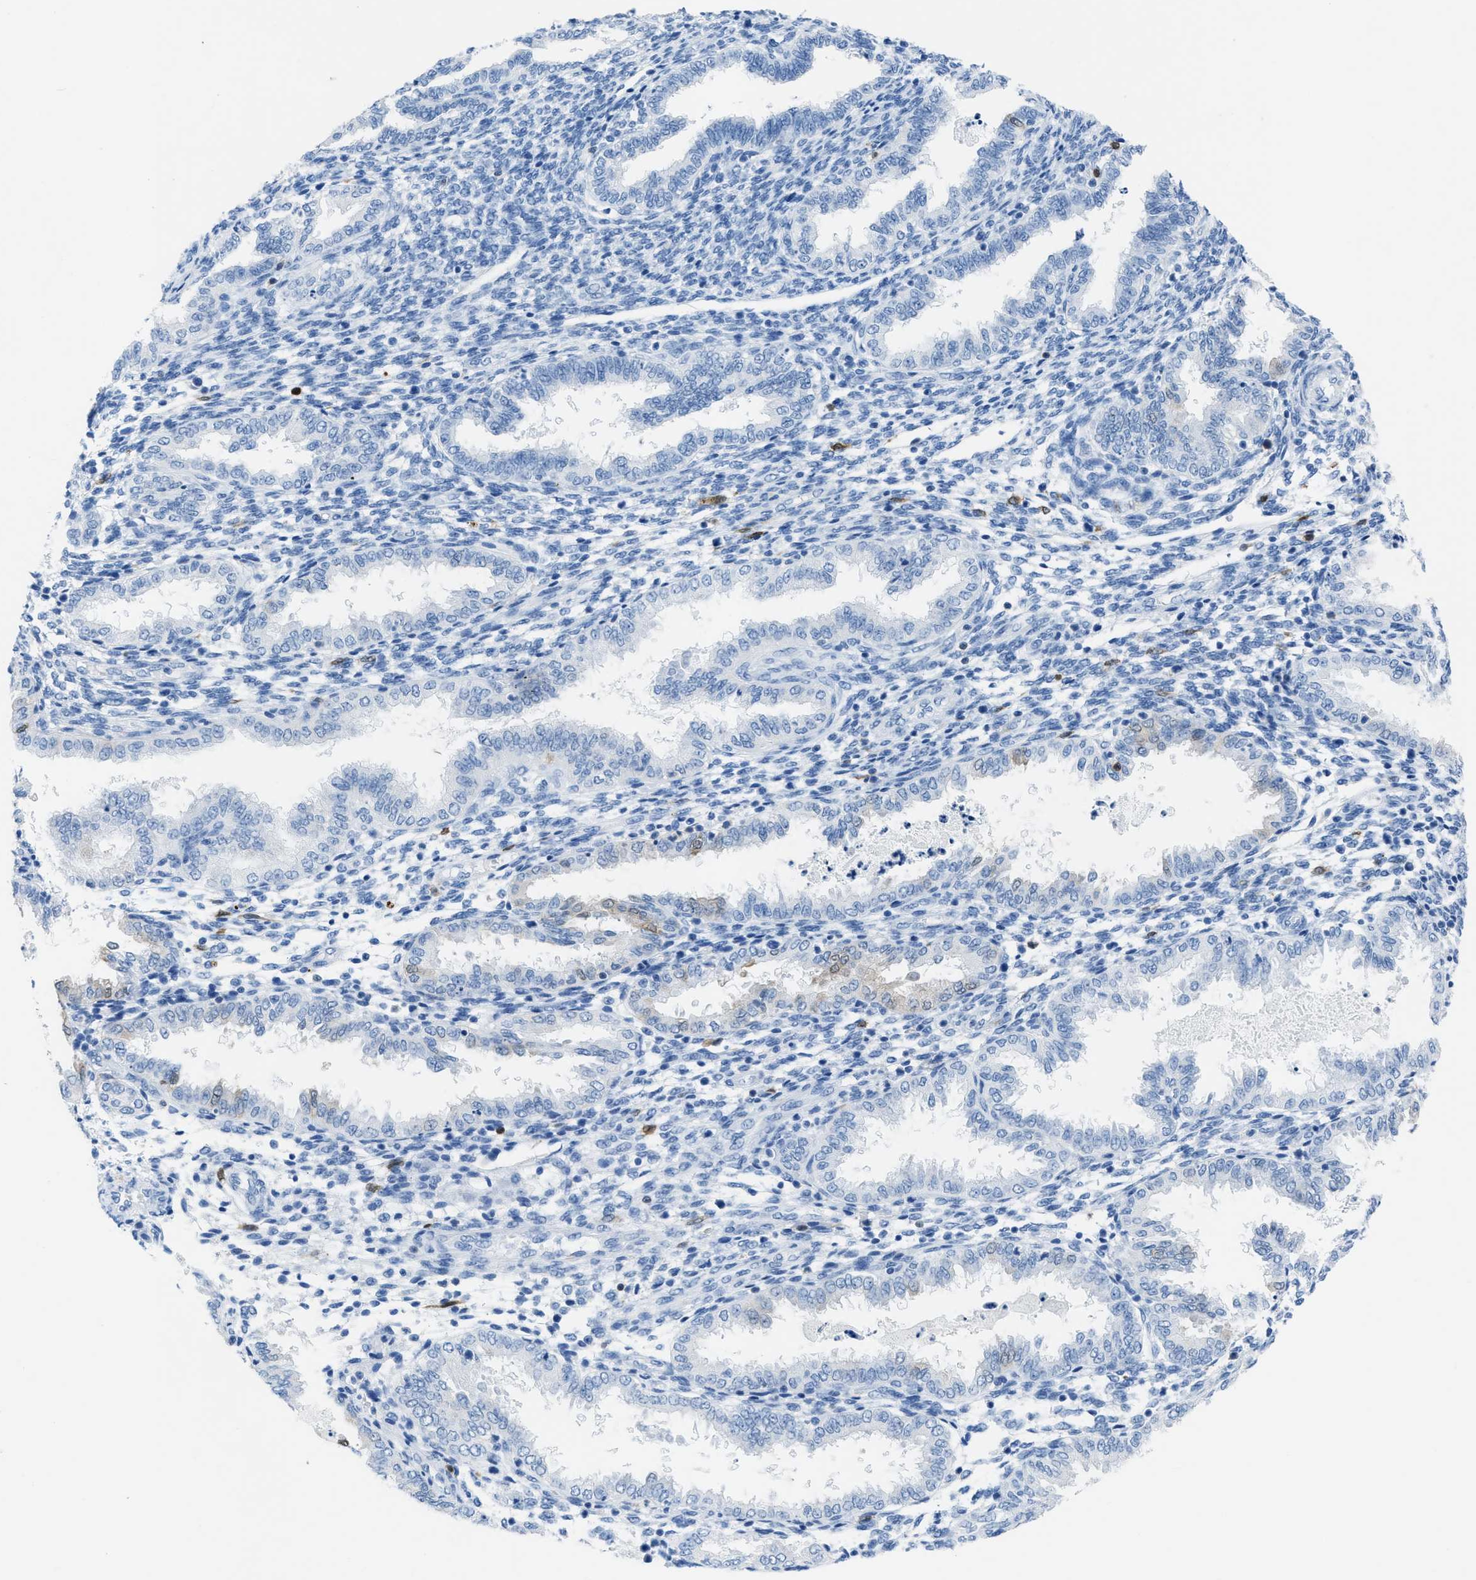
{"staining": {"intensity": "negative", "quantity": "none", "location": "none"}, "tissue": "endometrium", "cell_type": "Cells in endometrial stroma", "image_type": "normal", "snomed": [{"axis": "morphology", "description": "Normal tissue, NOS"}, {"axis": "topography", "description": "Endometrium"}], "caption": "An image of endometrium stained for a protein shows no brown staining in cells in endometrial stroma. (Stains: DAB immunohistochemistry (IHC) with hematoxylin counter stain, Microscopy: brightfield microscopy at high magnification).", "gene": "CDKN2A", "patient": {"sex": "female", "age": 33}}